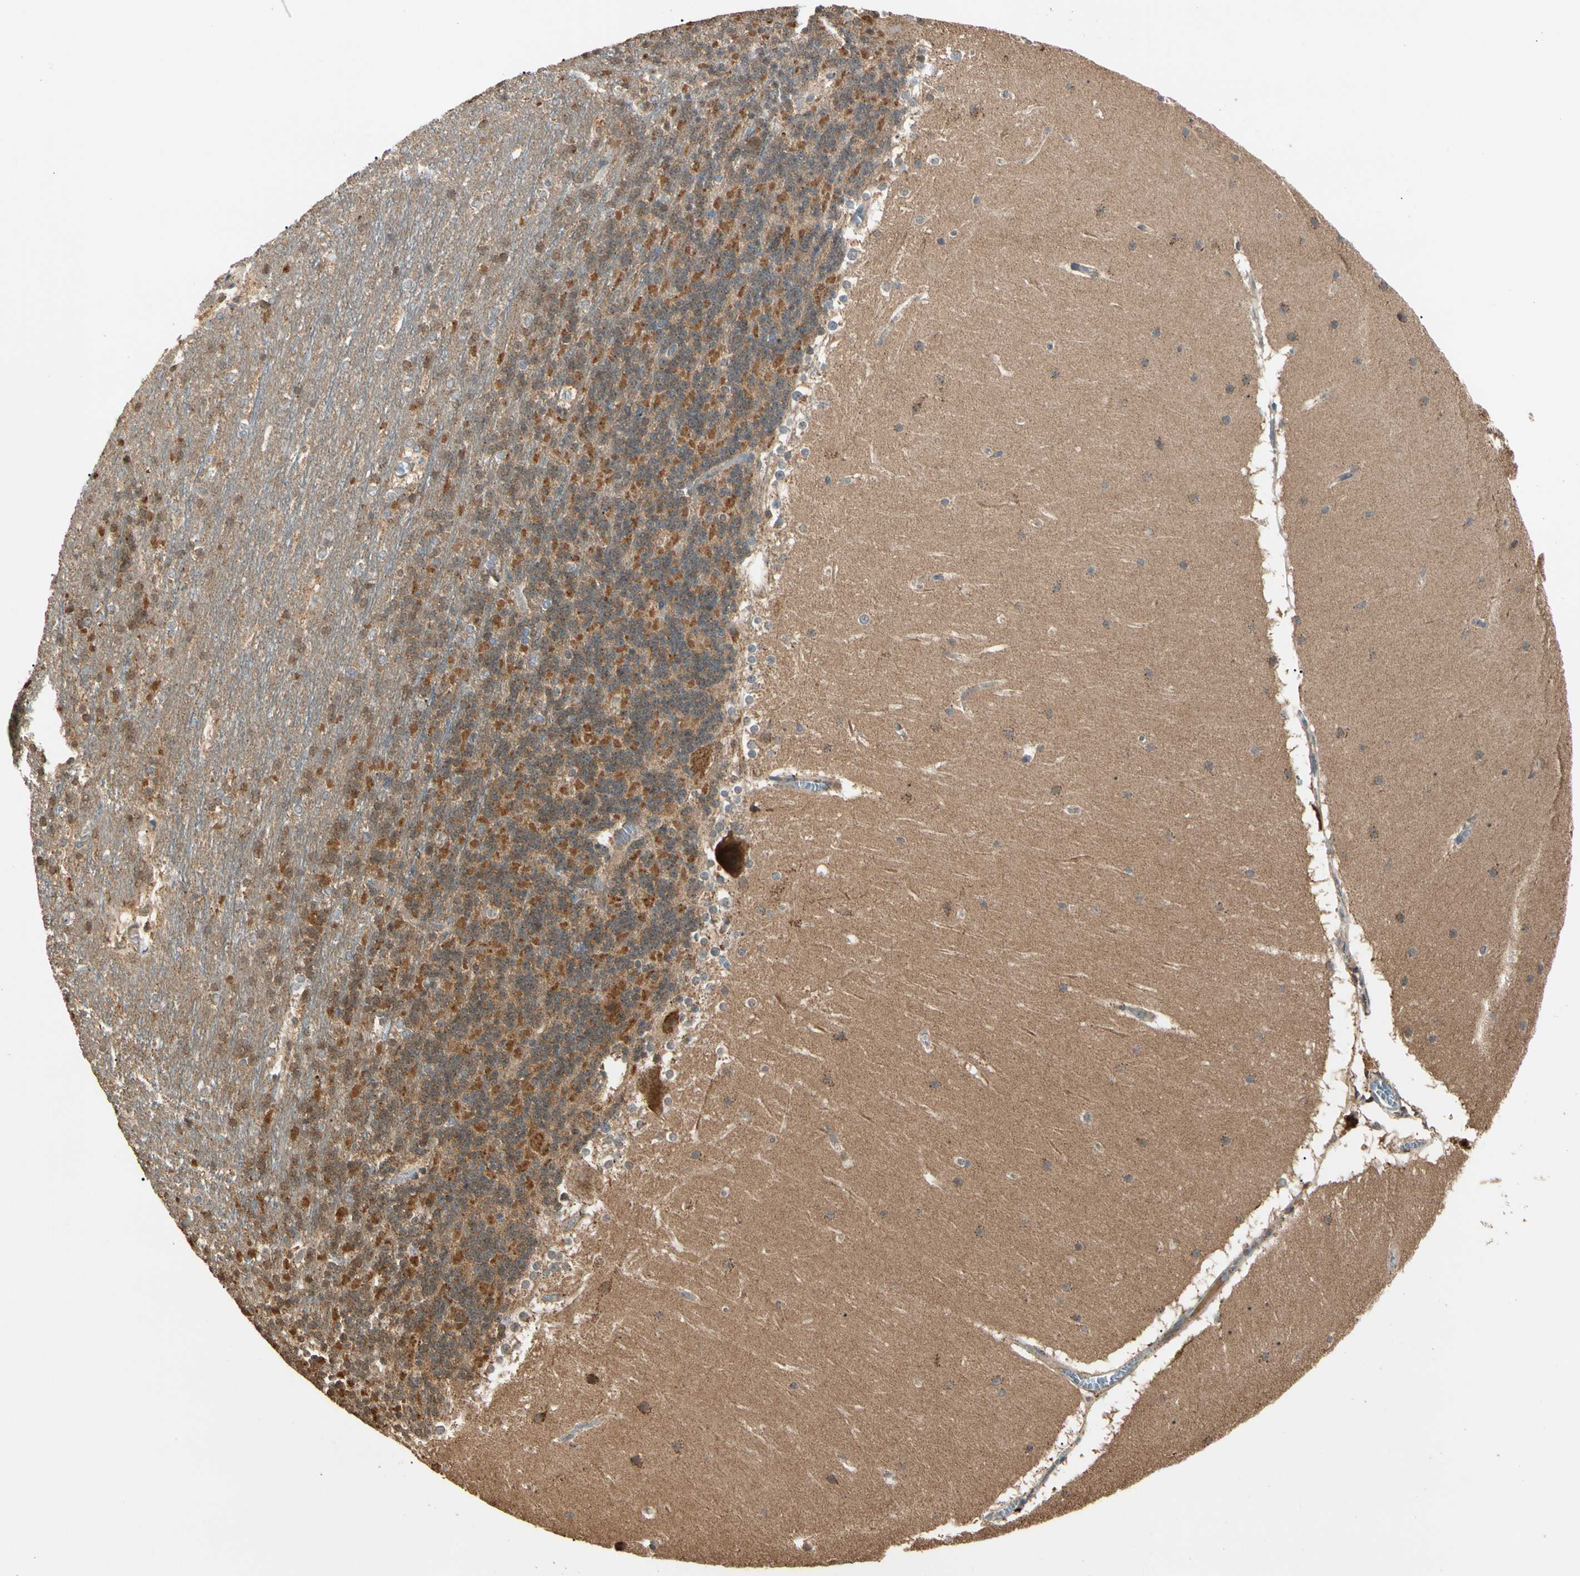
{"staining": {"intensity": "moderate", "quantity": ">75%", "location": "cytoplasmic/membranous"}, "tissue": "cerebellum", "cell_type": "Cells in granular layer", "image_type": "normal", "snomed": [{"axis": "morphology", "description": "Normal tissue, NOS"}, {"axis": "topography", "description": "Cerebellum"}], "caption": "Cells in granular layer display medium levels of moderate cytoplasmic/membranous expression in about >75% of cells in benign human cerebellum.", "gene": "PRDX5", "patient": {"sex": "female", "age": 19}}